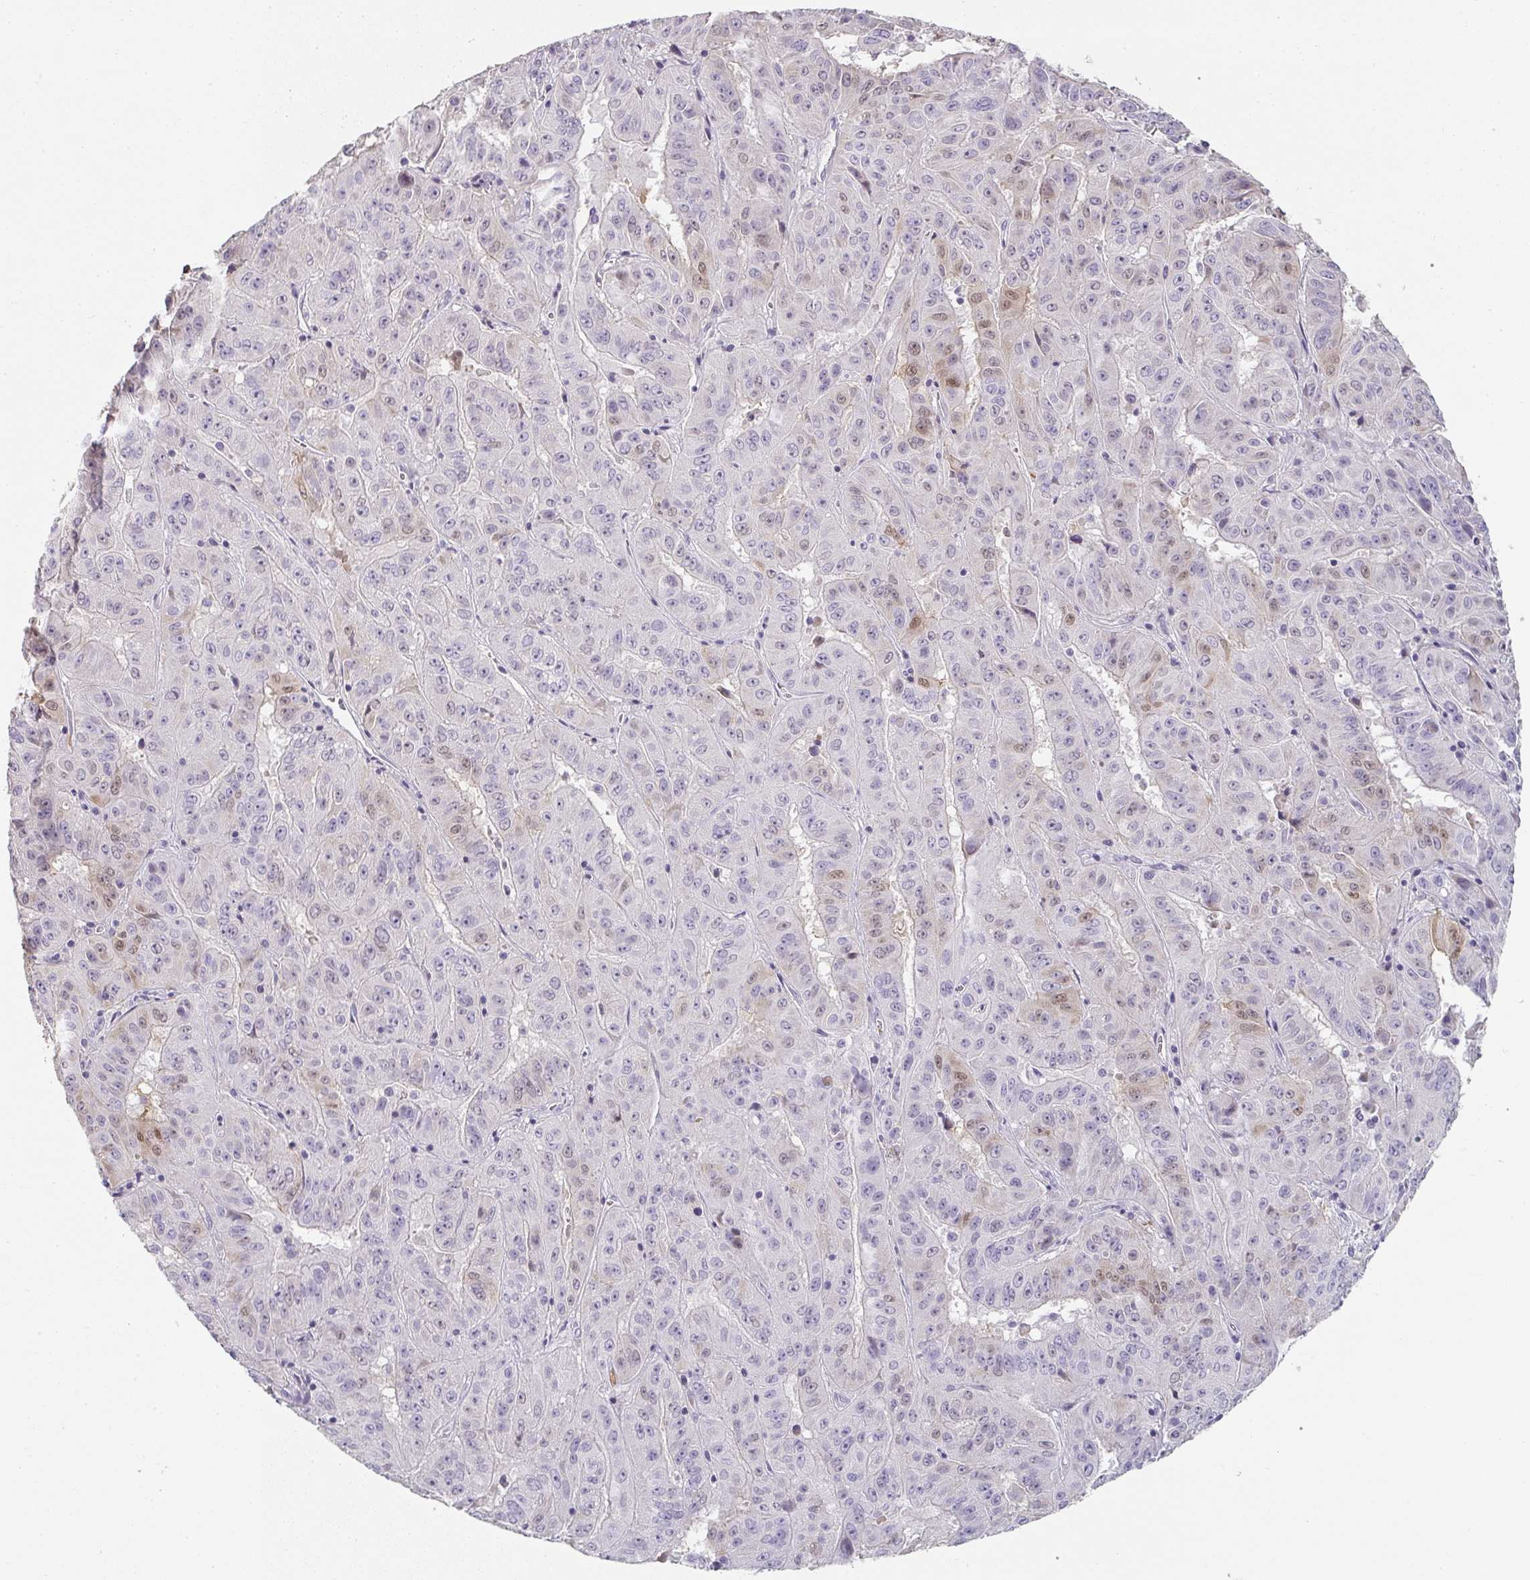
{"staining": {"intensity": "moderate", "quantity": "<25%", "location": "nuclear"}, "tissue": "pancreatic cancer", "cell_type": "Tumor cells", "image_type": "cancer", "snomed": [{"axis": "morphology", "description": "Adenocarcinoma, NOS"}, {"axis": "topography", "description": "Pancreas"}], "caption": "A photomicrograph of human pancreatic cancer (adenocarcinoma) stained for a protein demonstrates moderate nuclear brown staining in tumor cells.", "gene": "A1CF", "patient": {"sex": "male", "age": 63}}